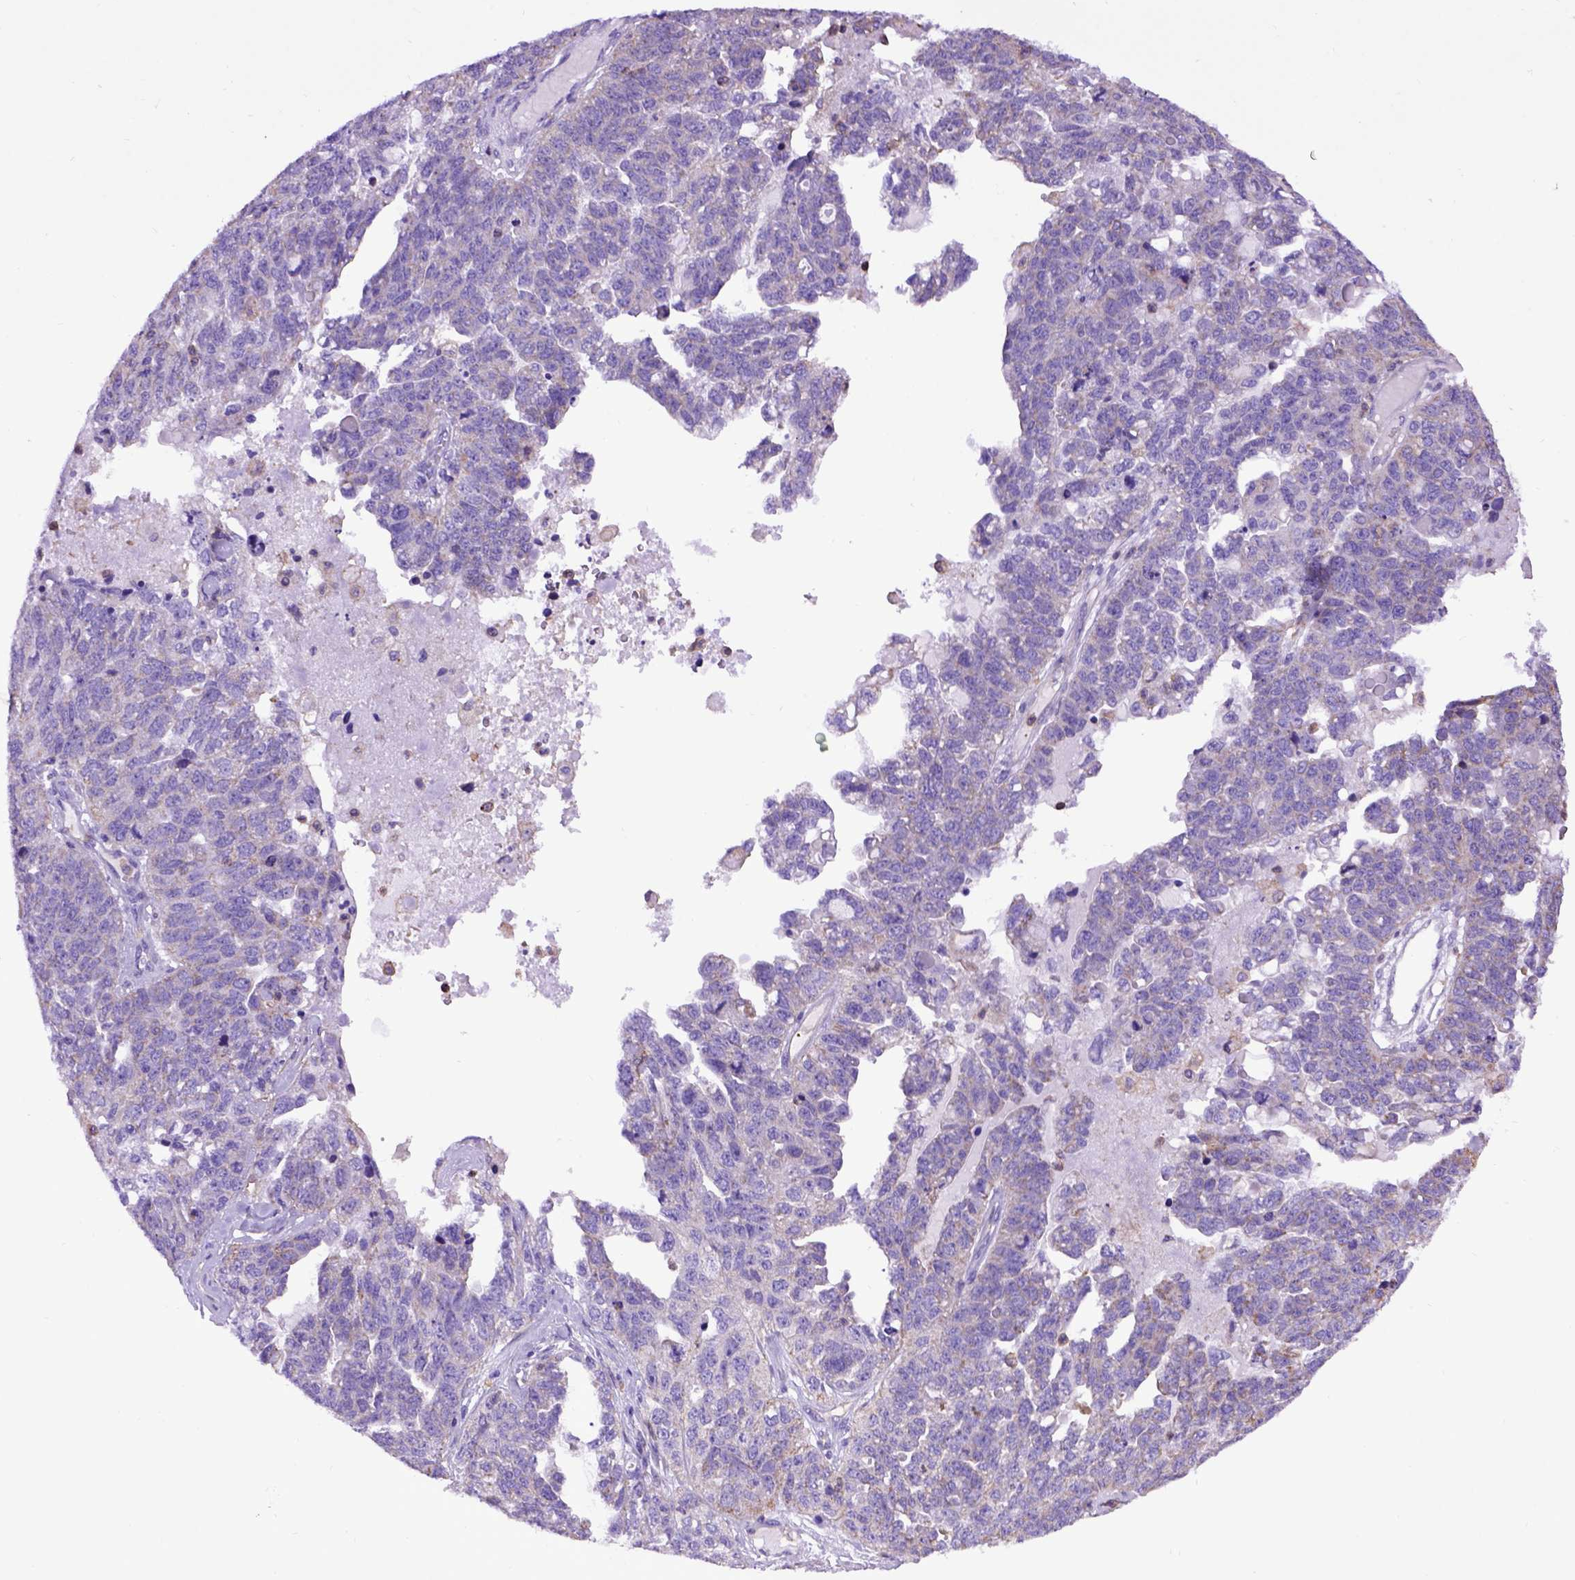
{"staining": {"intensity": "negative", "quantity": "none", "location": "none"}, "tissue": "ovarian cancer", "cell_type": "Tumor cells", "image_type": "cancer", "snomed": [{"axis": "morphology", "description": "Cystadenocarcinoma, serous, NOS"}, {"axis": "topography", "description": "Ovary"}], "caption": "Human ovarian serous cystadenocarcinoma stained for a protein using immunohistochemistry (IHC) exhibits no staining in tumor cells.", "gene": "ASAH2", "patient": {"sex": "female", "age": 71}}